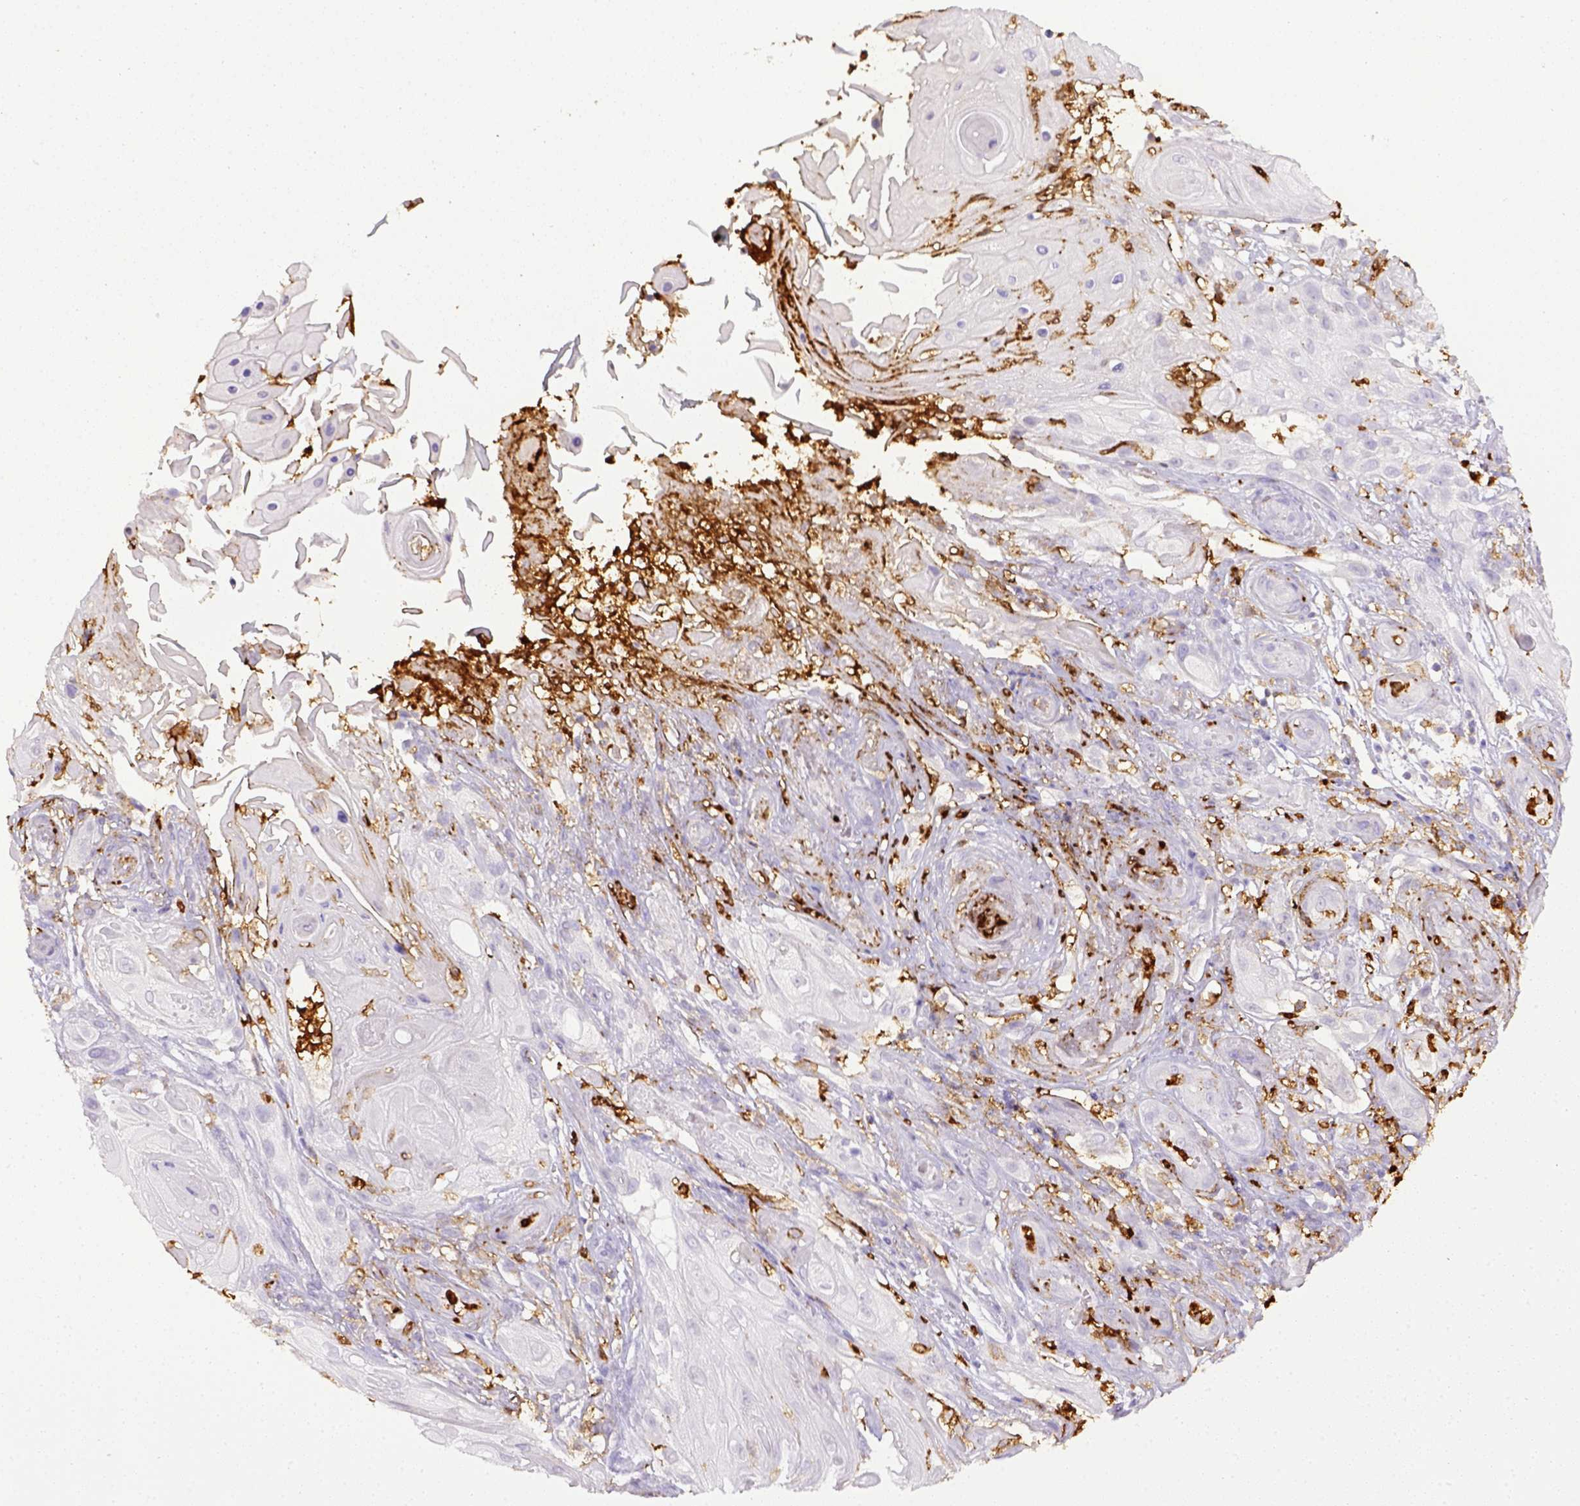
{"staining": {"intensity": "negative", "quantity": "none", "location": "none"}, "tissue": "skin cancer", "cell_type": "Tumor cells", "image_type": "cancer", "snomed": [{"axis": "morphology", "description": "Squamous cell carcinoma, NOS"}, {"axis": "topography", "description": "Skin"}], "caption": "Micrograph shows no significant protein staining in tumor cells of squamous cell carcinoma (skin).", "gene": "ITGAM", "patient": {"sex": "male", "age": 62}}